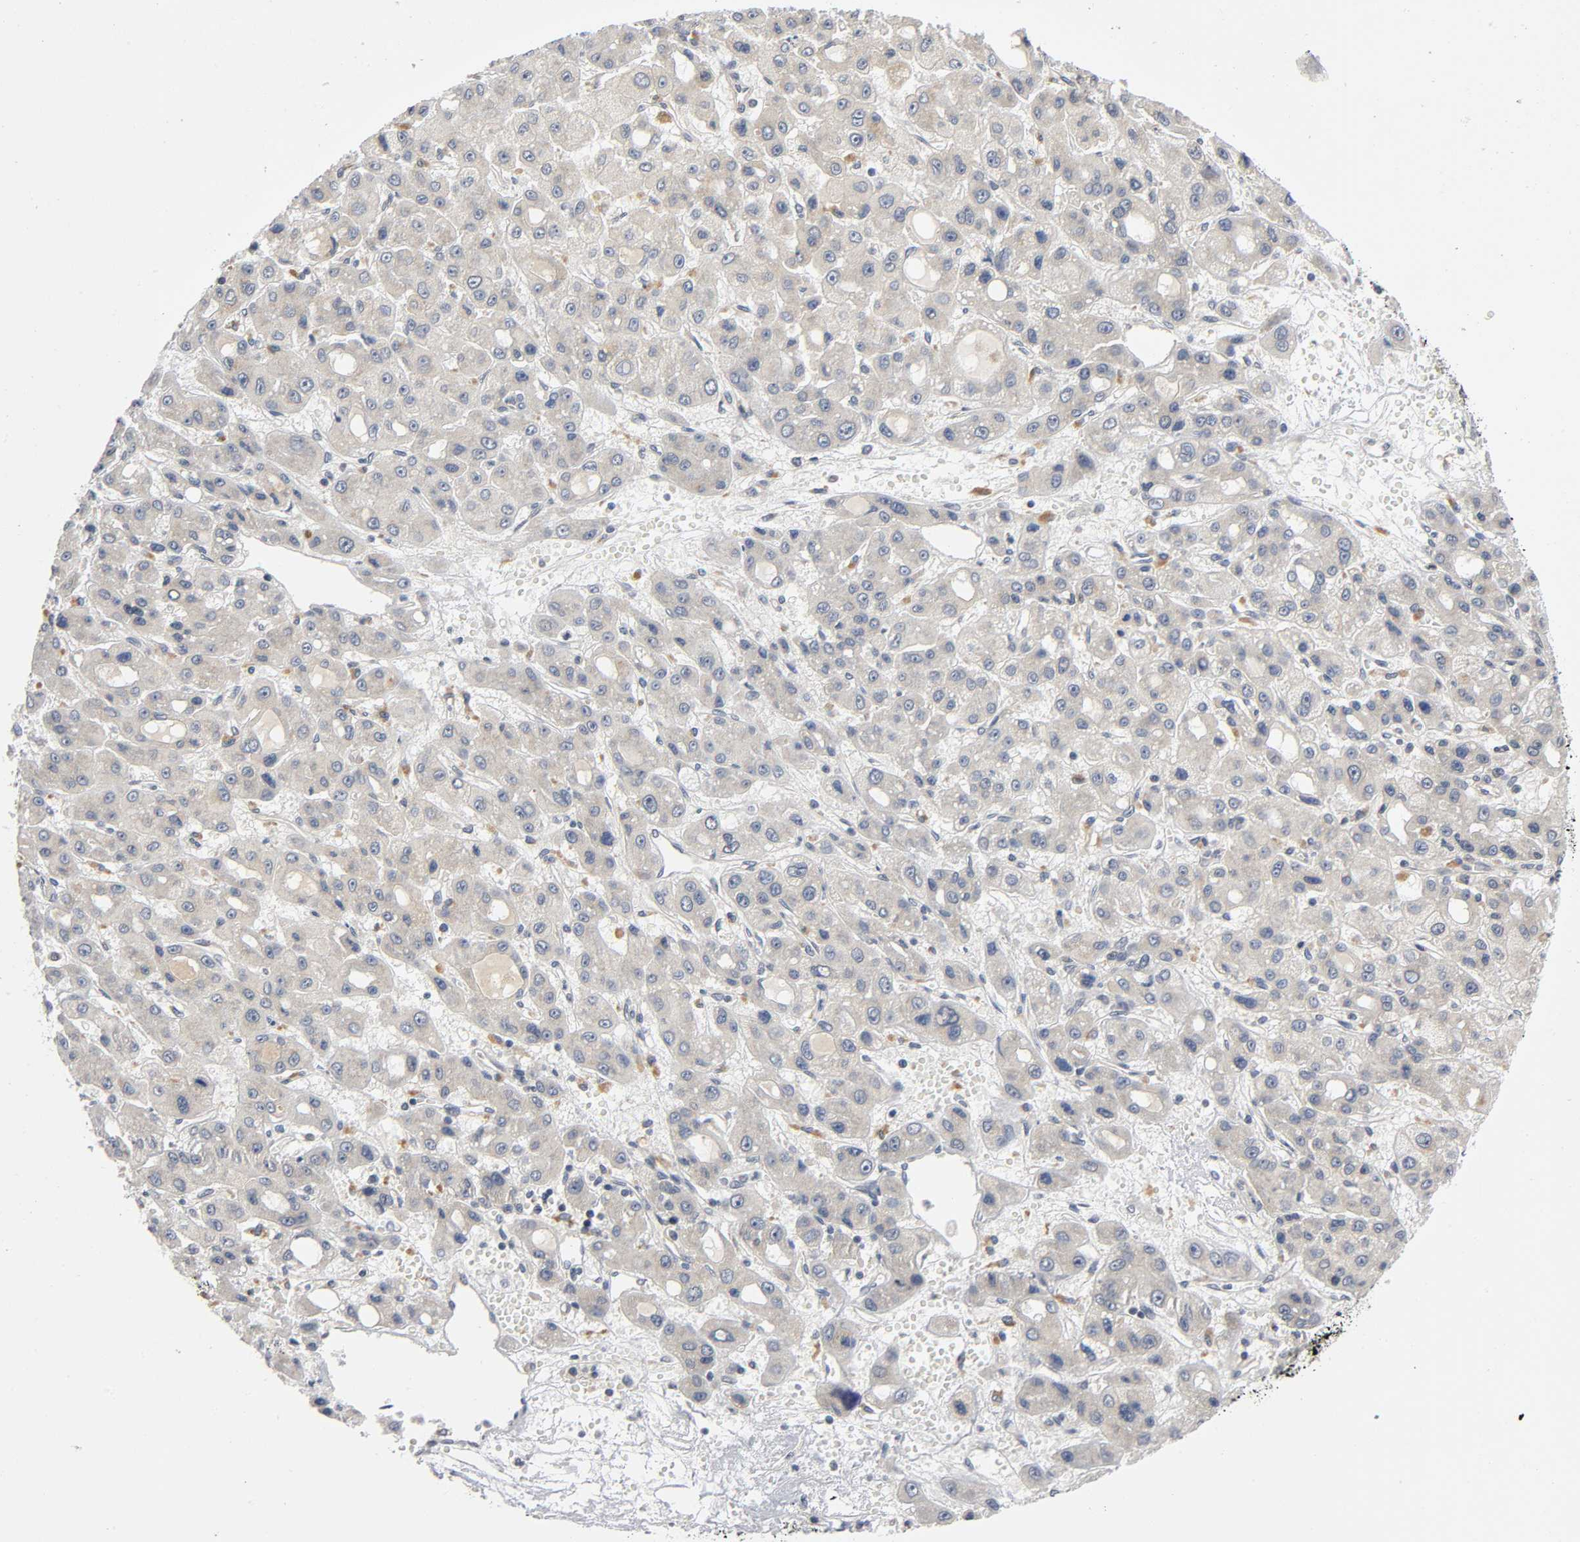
{"staining": {"intensity": "weak", "quantity": ">75%", "location": "cytoplasmic/membranous"}, "tissue": "liver cancer", "cell_type": "Tumor cells", "image_type": "cancer", "snomed": [{"axis": "morphology", "description": "Carcinoma, Hepatocellular, NOS"}, {"axis": "topography", "description": "Liver"}], "caption": "Liver hepatocellular carcinoma stained with DAB (3,3'-diaminobenzidine) immunohistochemistry (IHC) displays low levels of weak cytoplasmic/membranous expression in approximately >75% of tumor cells. Nuclei are stained in blue.", "gene": "MAPK8", "patient": {"sex": "male", "age": 55}}